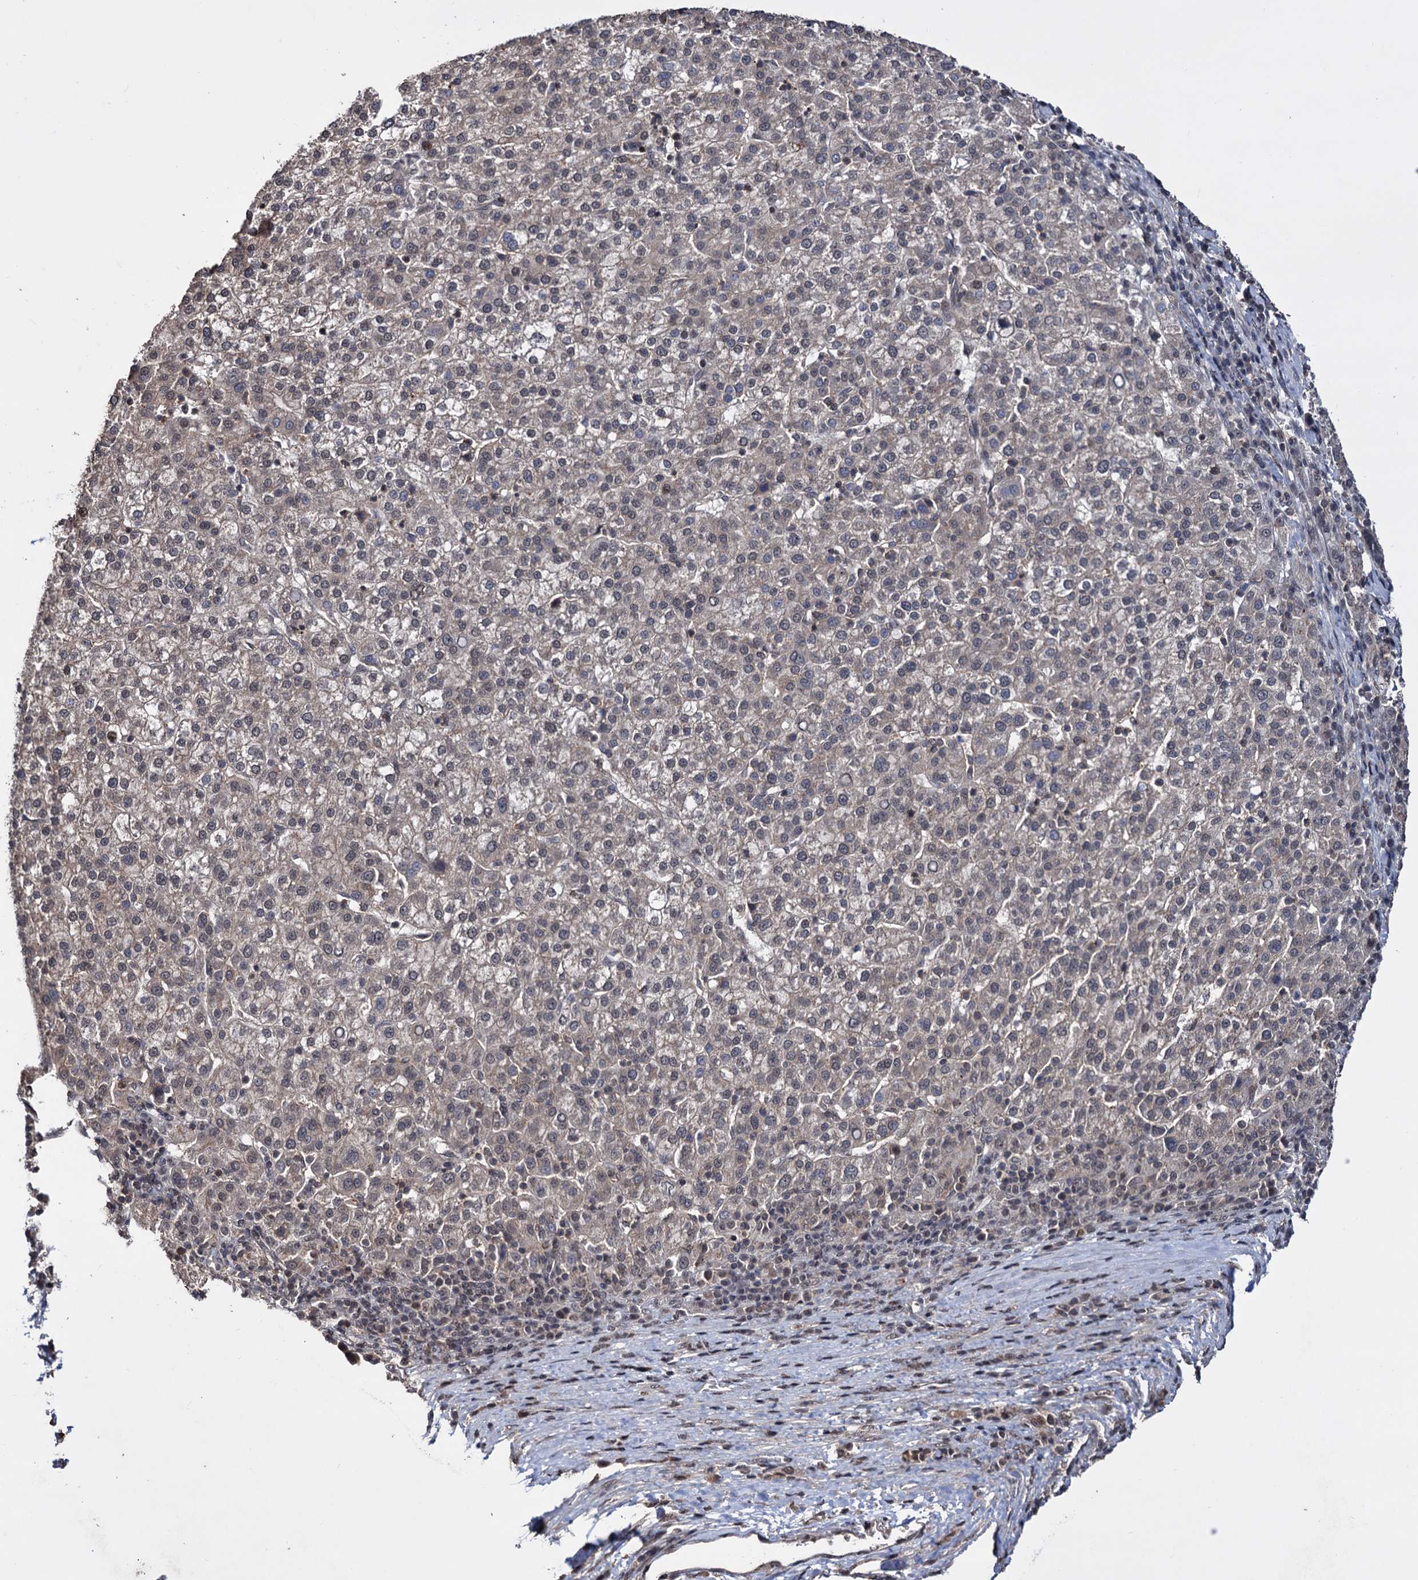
{"staining": {"intensity": "weak", "quantity": "<25%", "location": "cytoplasmic/membranous"}, "tissue": "liver cancer", "cell_type": "Tumor cells", "image_type": "cancer", "snomed": [{"axis": "morphology", "description": "Carcinoma, Hepatocellular, NOS"}, {"axis": "topography", "description": "Liver"}], "caption": "Tumor cells show no significant protein expression in liver hepatocellular carcinoma.", "gene": "KLF5", "patient": {"sex": "female", "age": 58}}